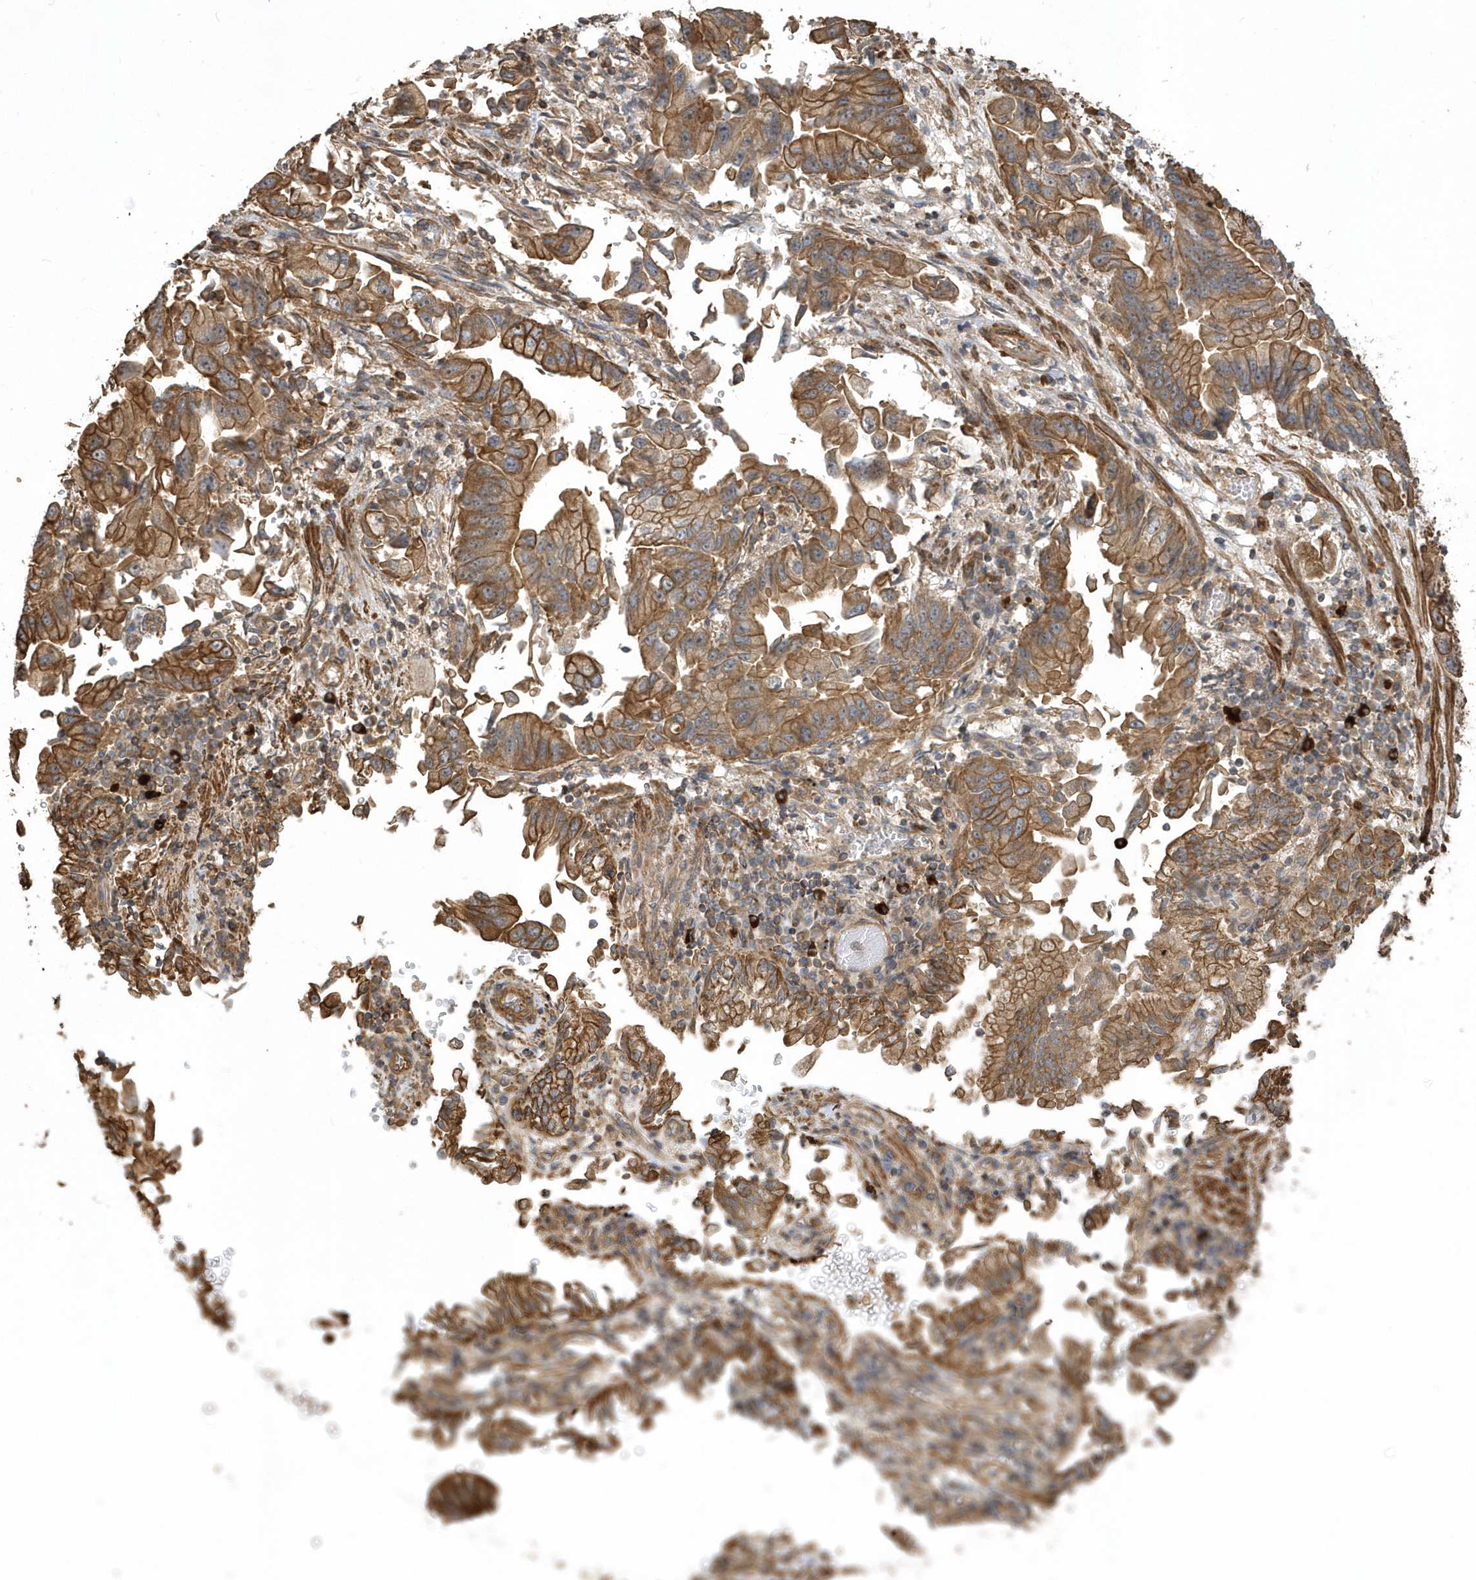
{"staining": {"intensity": "moderate", "quantity": ">75%", "location": "cytoplasmic/membranous"}, "tissue": "stomach cancer", "cell_type": "Tumor cells", "image_type": "cancer", "snomed": [{"axis": "morphology", "description": "Adenocarcinoma, NOS"}, {"axis": "topography", "description": "Stomach"}], "caption": "Tumor cells show medium levels of moderate cytoplasmic/membranous expression in about >75% of cells in stomach cancer (adenocarcinoma). Using DAB (3,3'-diaminobenzidine) (brown) and hematoxylin (blue) stains, captured at high magnification using brightfield microscopy.", "gene": "SENP8", "patient": {"sex": "male", "age": 62}}